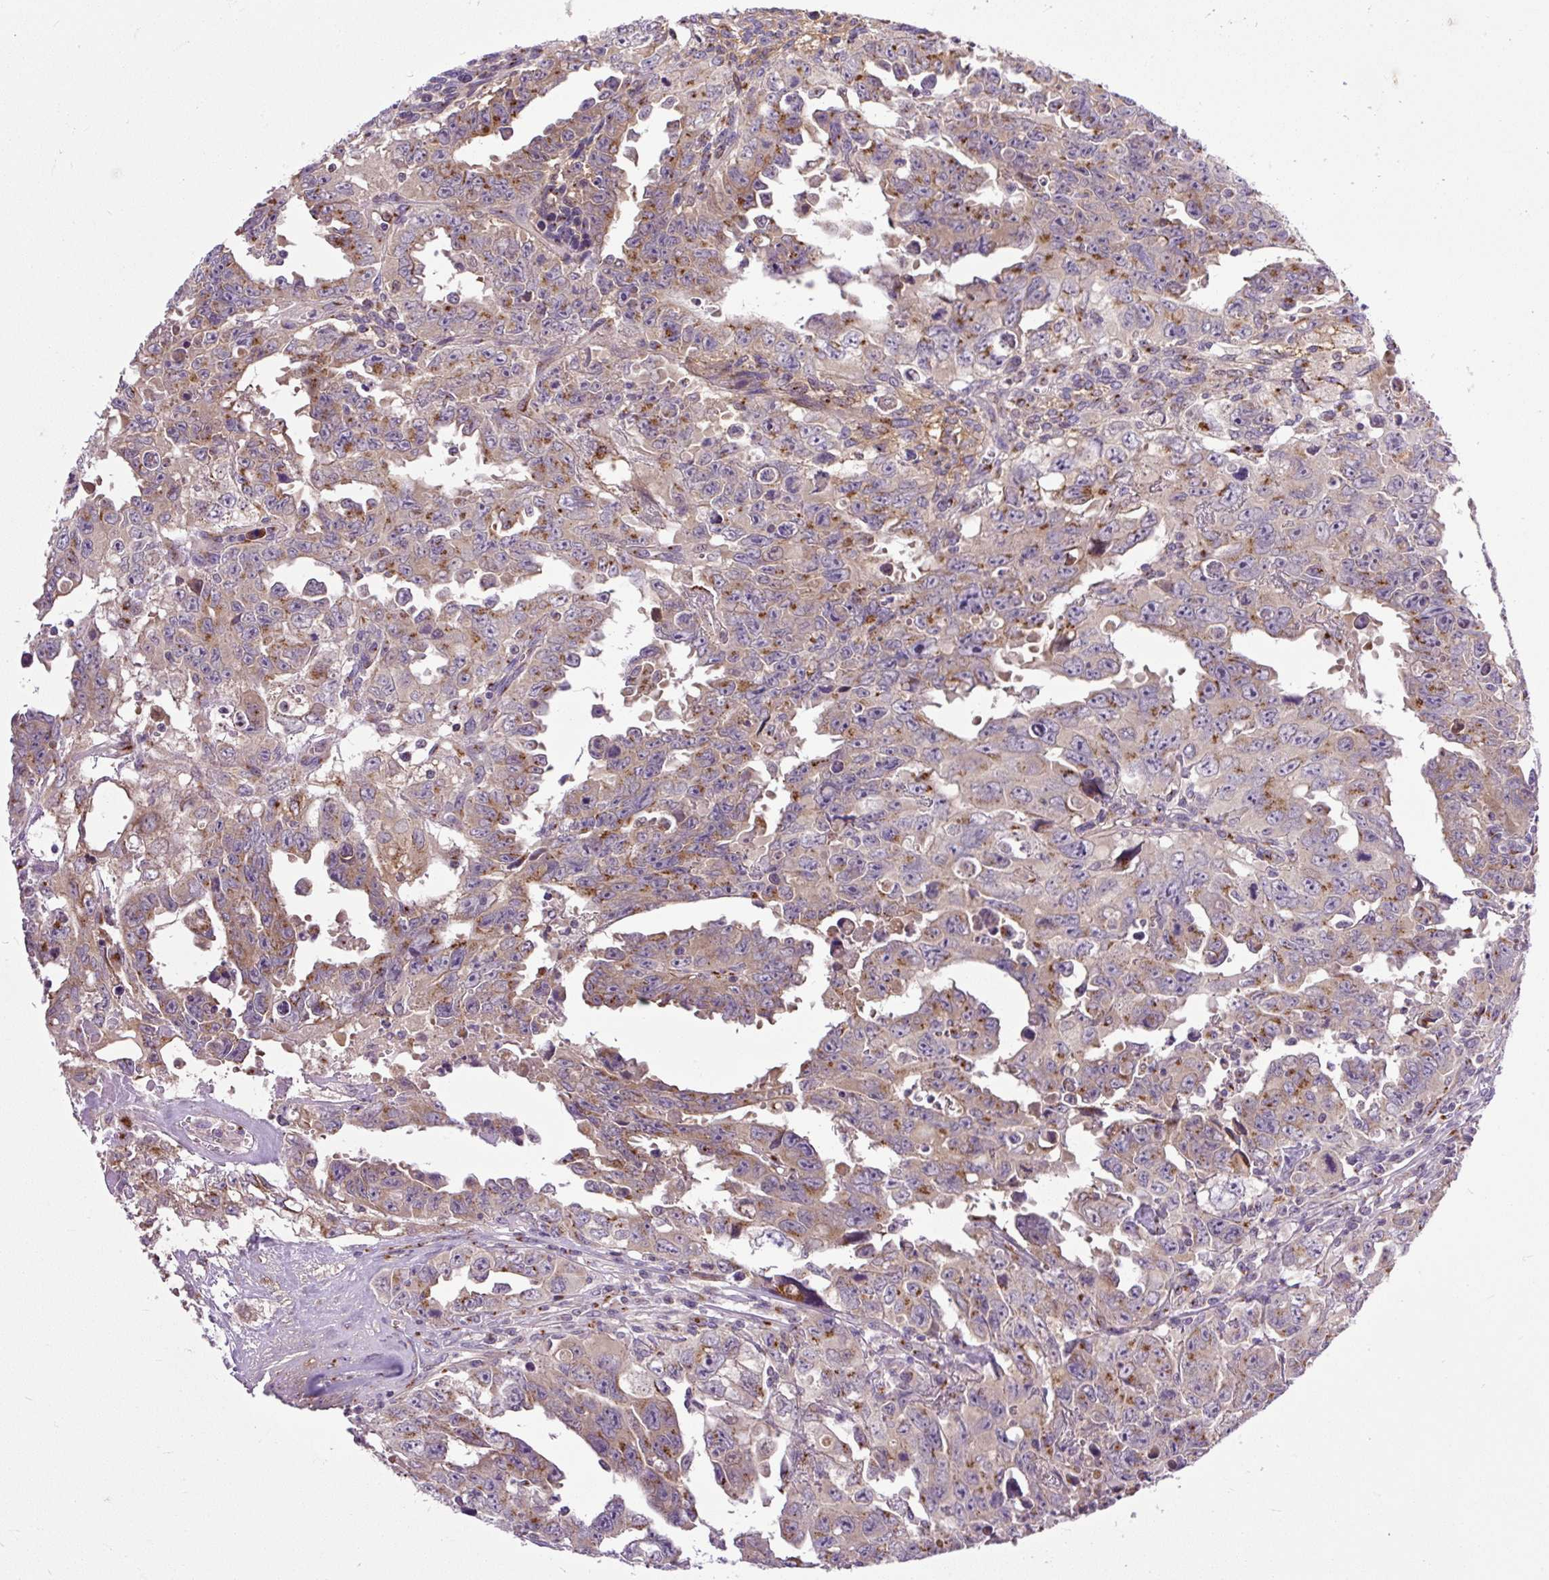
{"staining": {"intensity": "moderate", "quantity": "<25%", "location": "cytoplasmic/membranous"}, "tissue": "testis cancer", "cell_type": "Tumor cells", "image_type": "cancer", "snomed": [{"axis": "morphology", "description": "Carcinoma, Embryonal, NOS"}, {"axis": "topography", "description": "Testis"}], "caption": "Tumor cells demonstrate moderate cytoplasmic/membranous positivity in approximately <25% of cells in embryonal carcinoma (testis).", "gene": "MSMP", "patient": {"sex": "male", "age": 24}}